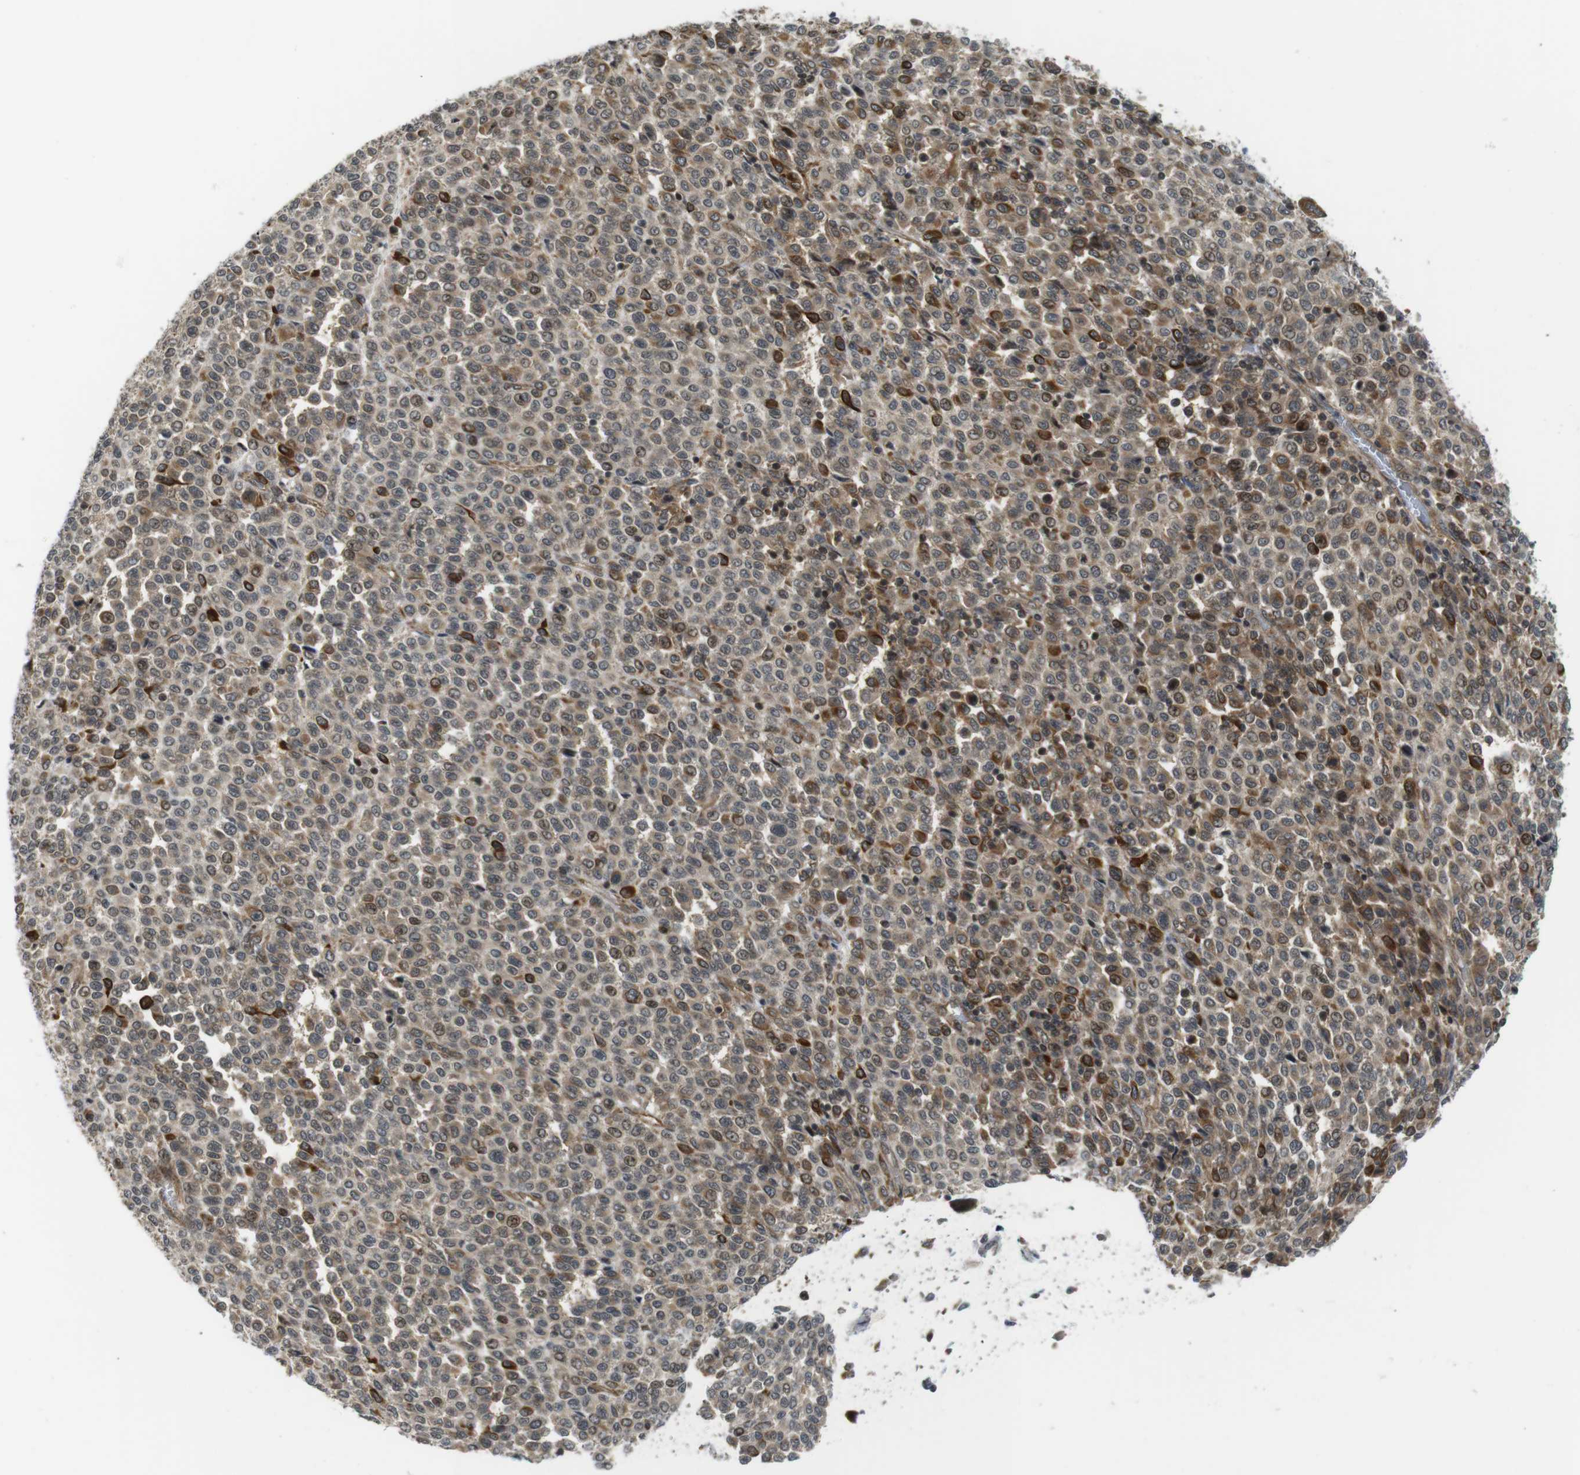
{"staining": {"intensity": "moderate", "quantity": ">75%", "location": "cytoplasmic/membranous"}, "tissue": "melanoma", "cell_type": "Tumor cells", "image_type": "cancer", "snomed": [{"axis": "morphology", "description": "Malignant melanoma, Metastatic site"}, {"axis": "topography", "description": "Pancreas"}], "caption": "There is medium levels of moderate cytoplasmic/membranous staining in tumor cells of melanoma, as demonstrated by immunohistochemical staining (brown color).", "gene": "CC2D1A", "patient": {"sex": "female", "age": 30}}